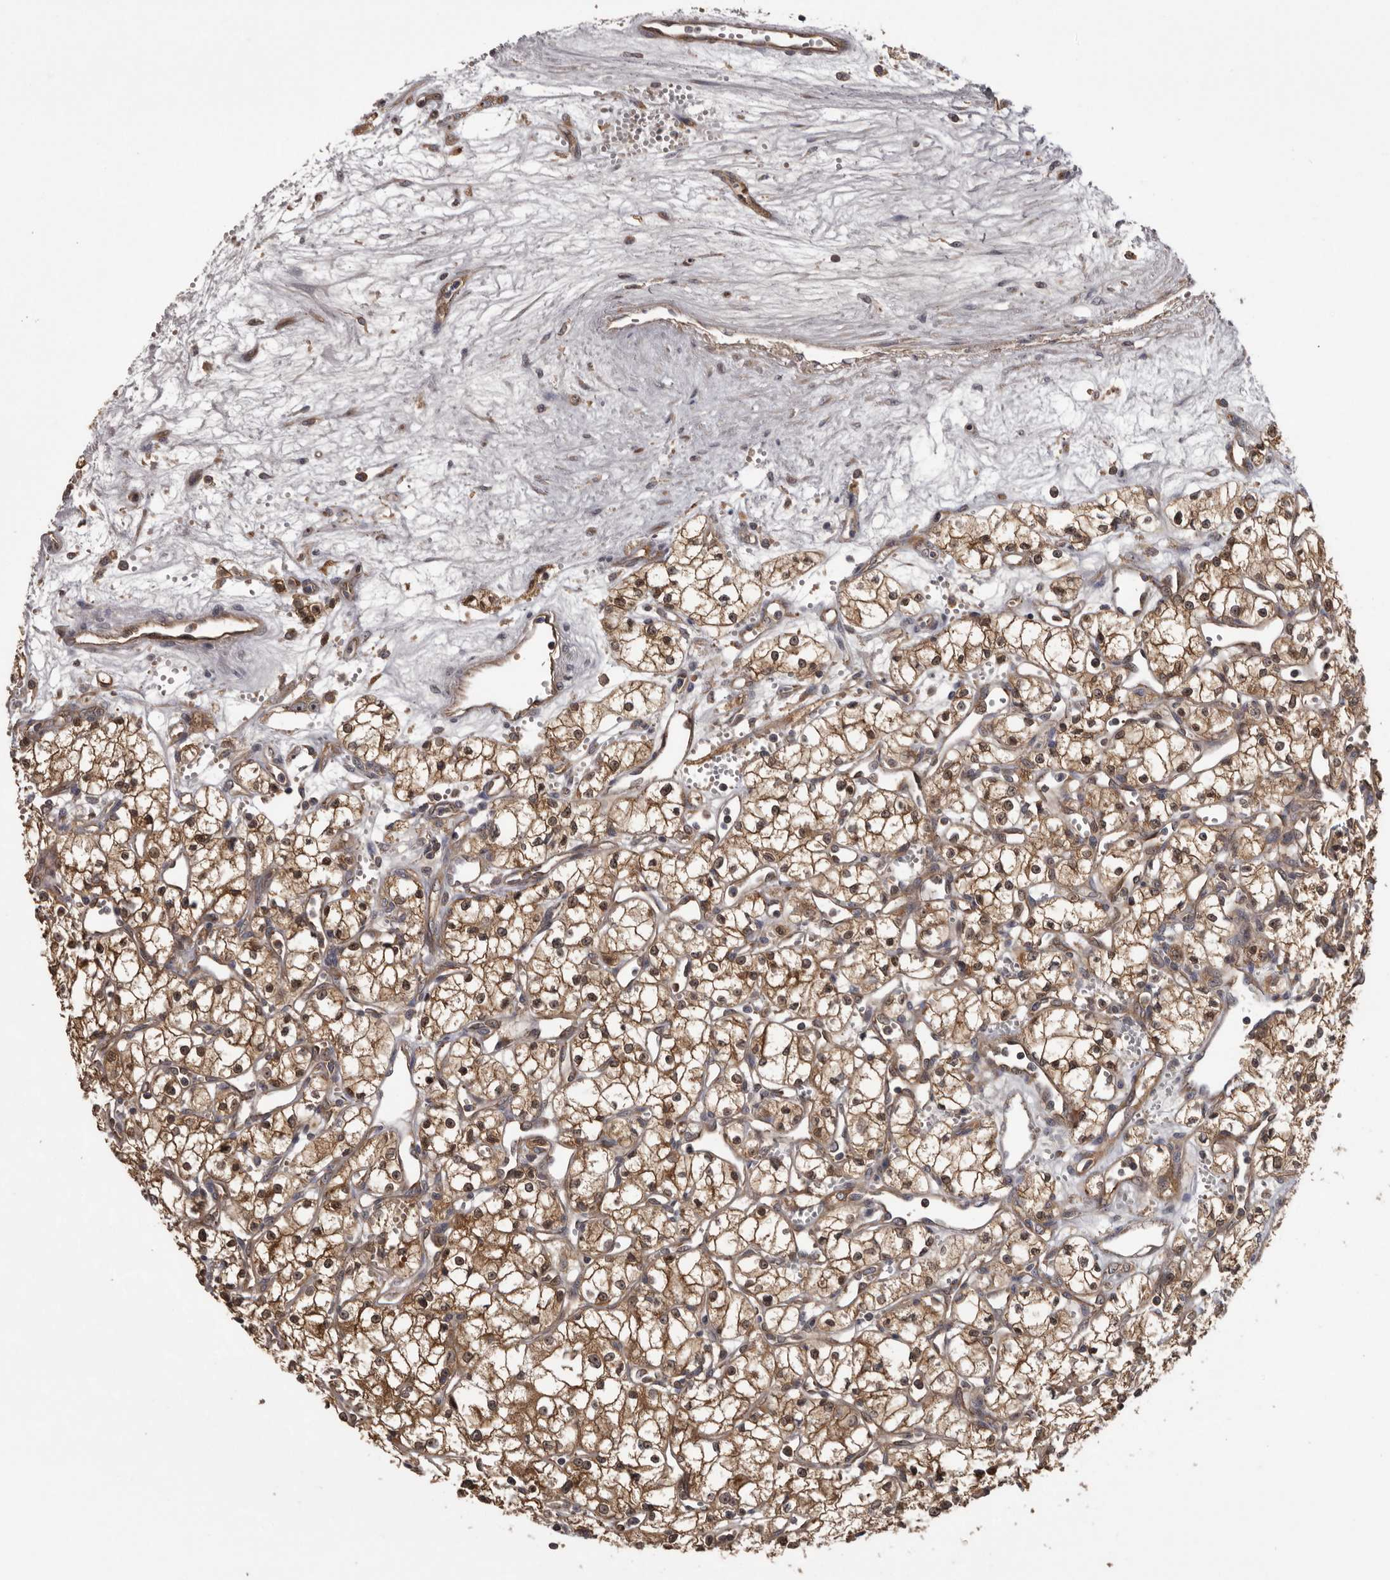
{"staining": {"intensity": "moderate", "quantity": ">75%", "location": "cytoplasmic/membranous"}, "tissue": "renal cancer", "cell_type": "Tumor cells", "image_type": "cancer", "snomed": [{"axis": "morphology", "description": "Adenocarcinoma, NOS"}, {"axis": "topography", "description": "Kidney"}], "caption": "Renal adenocarcinoma stained with DAB (3,3'-diaminobenzidine) IHC displays medium levels of moderate cytoplasmic/membranous positivity in about >75% of tumor cells.", "gene": "DARS1", "patient": {"sex": "male", "age": 59}}